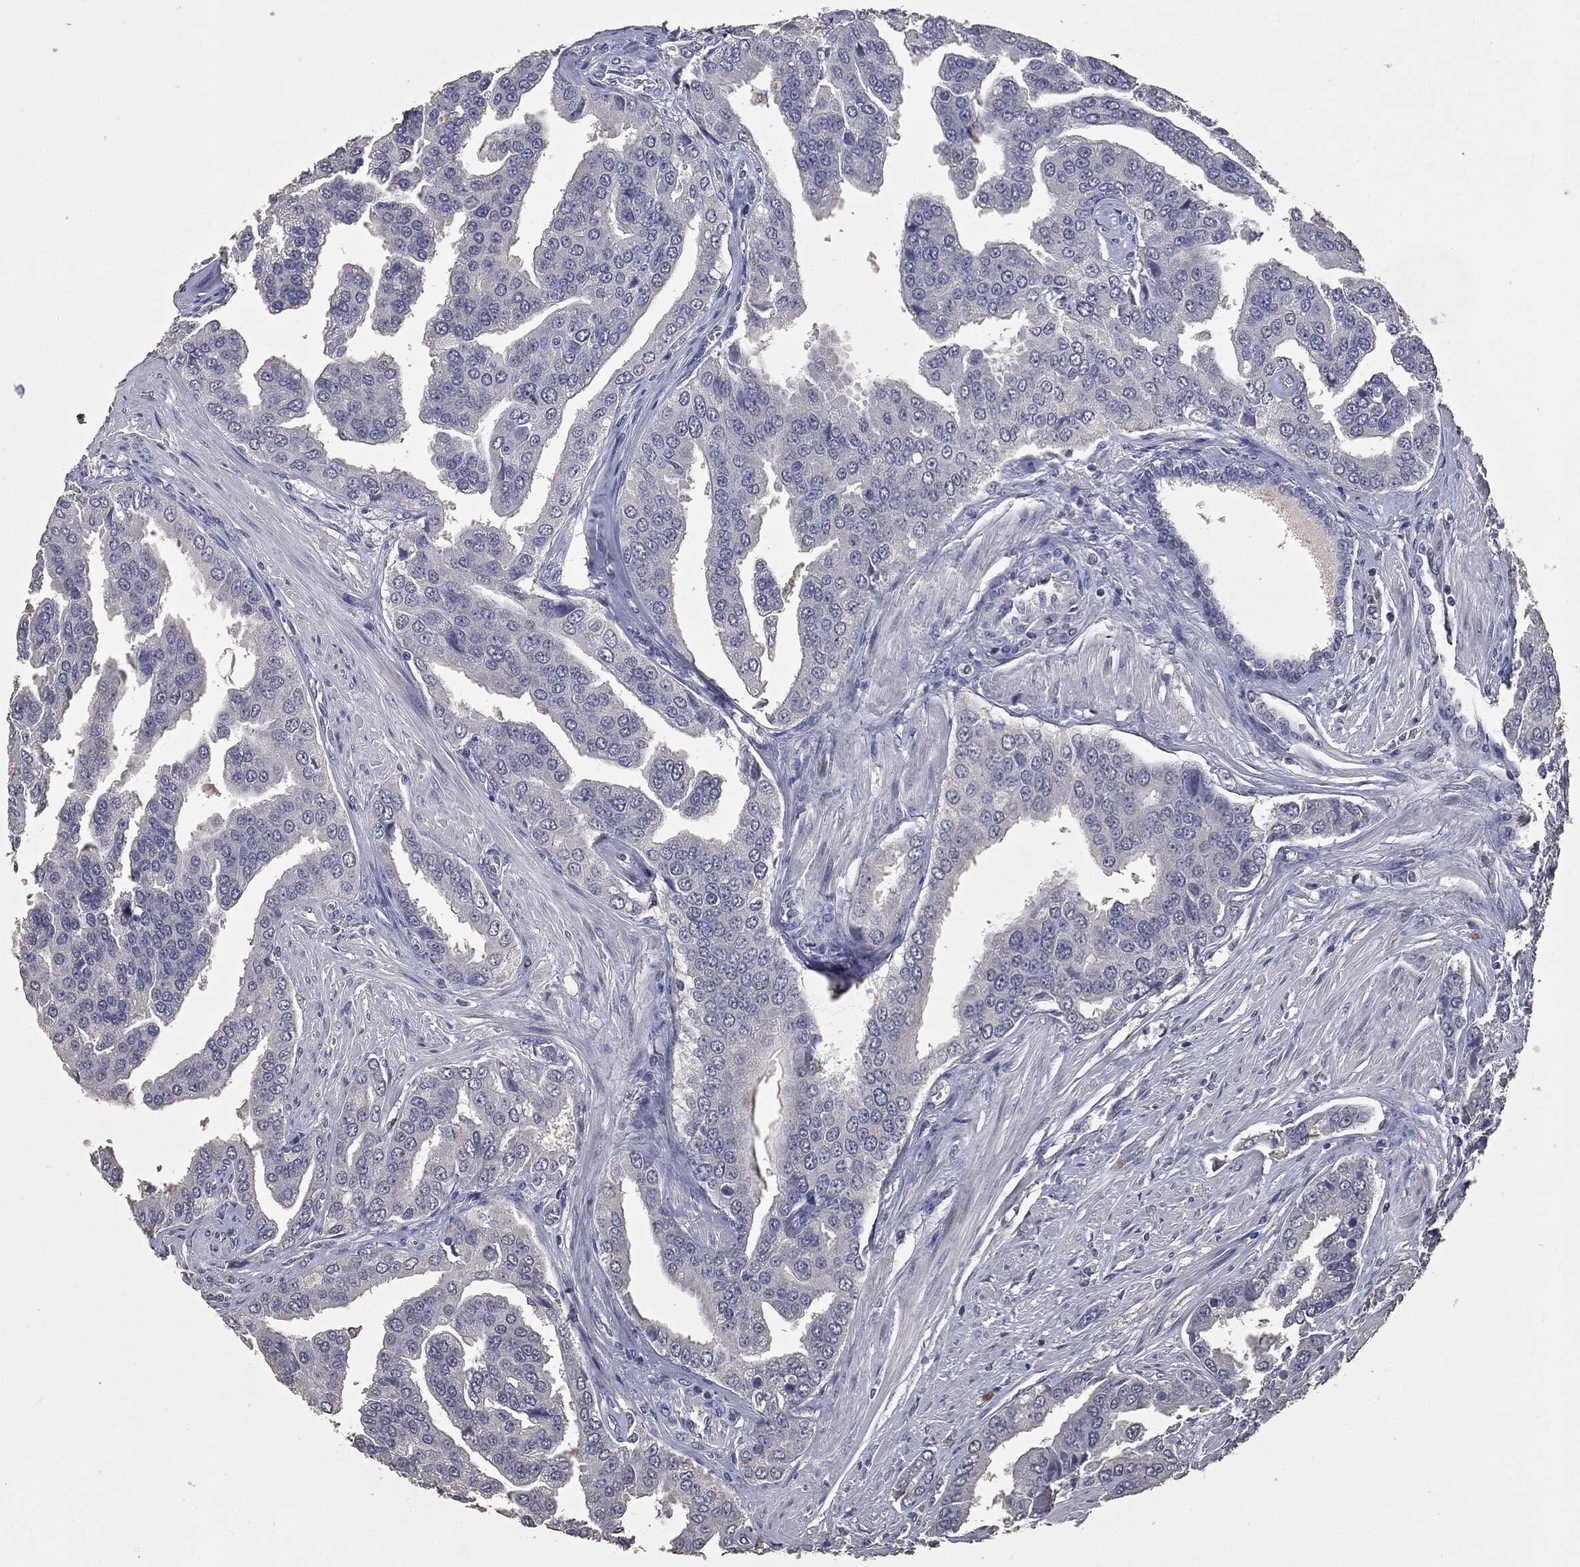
{"staining": {"intensity": "negative", "quantity": "none", "location": "none"}, "tissue": "prostate cancer", "cell_type": "Tumor cells", "image_type": "cancer", "snomed": [{"axis": "morphology", "description": "Adenocarcinoma, NOS"}, {"axis": "topography", "description": "Prostate and seminal vesicle, NOS"}, {"axis": "topography", "description": "Prostate"}], "caption": "Tumor cells show no significant staining in prostate adenocarcinoma. Nuclei are stained in blue.", "gene": "ATP2A1", "patient": {"sex": "male", "age": 69}}